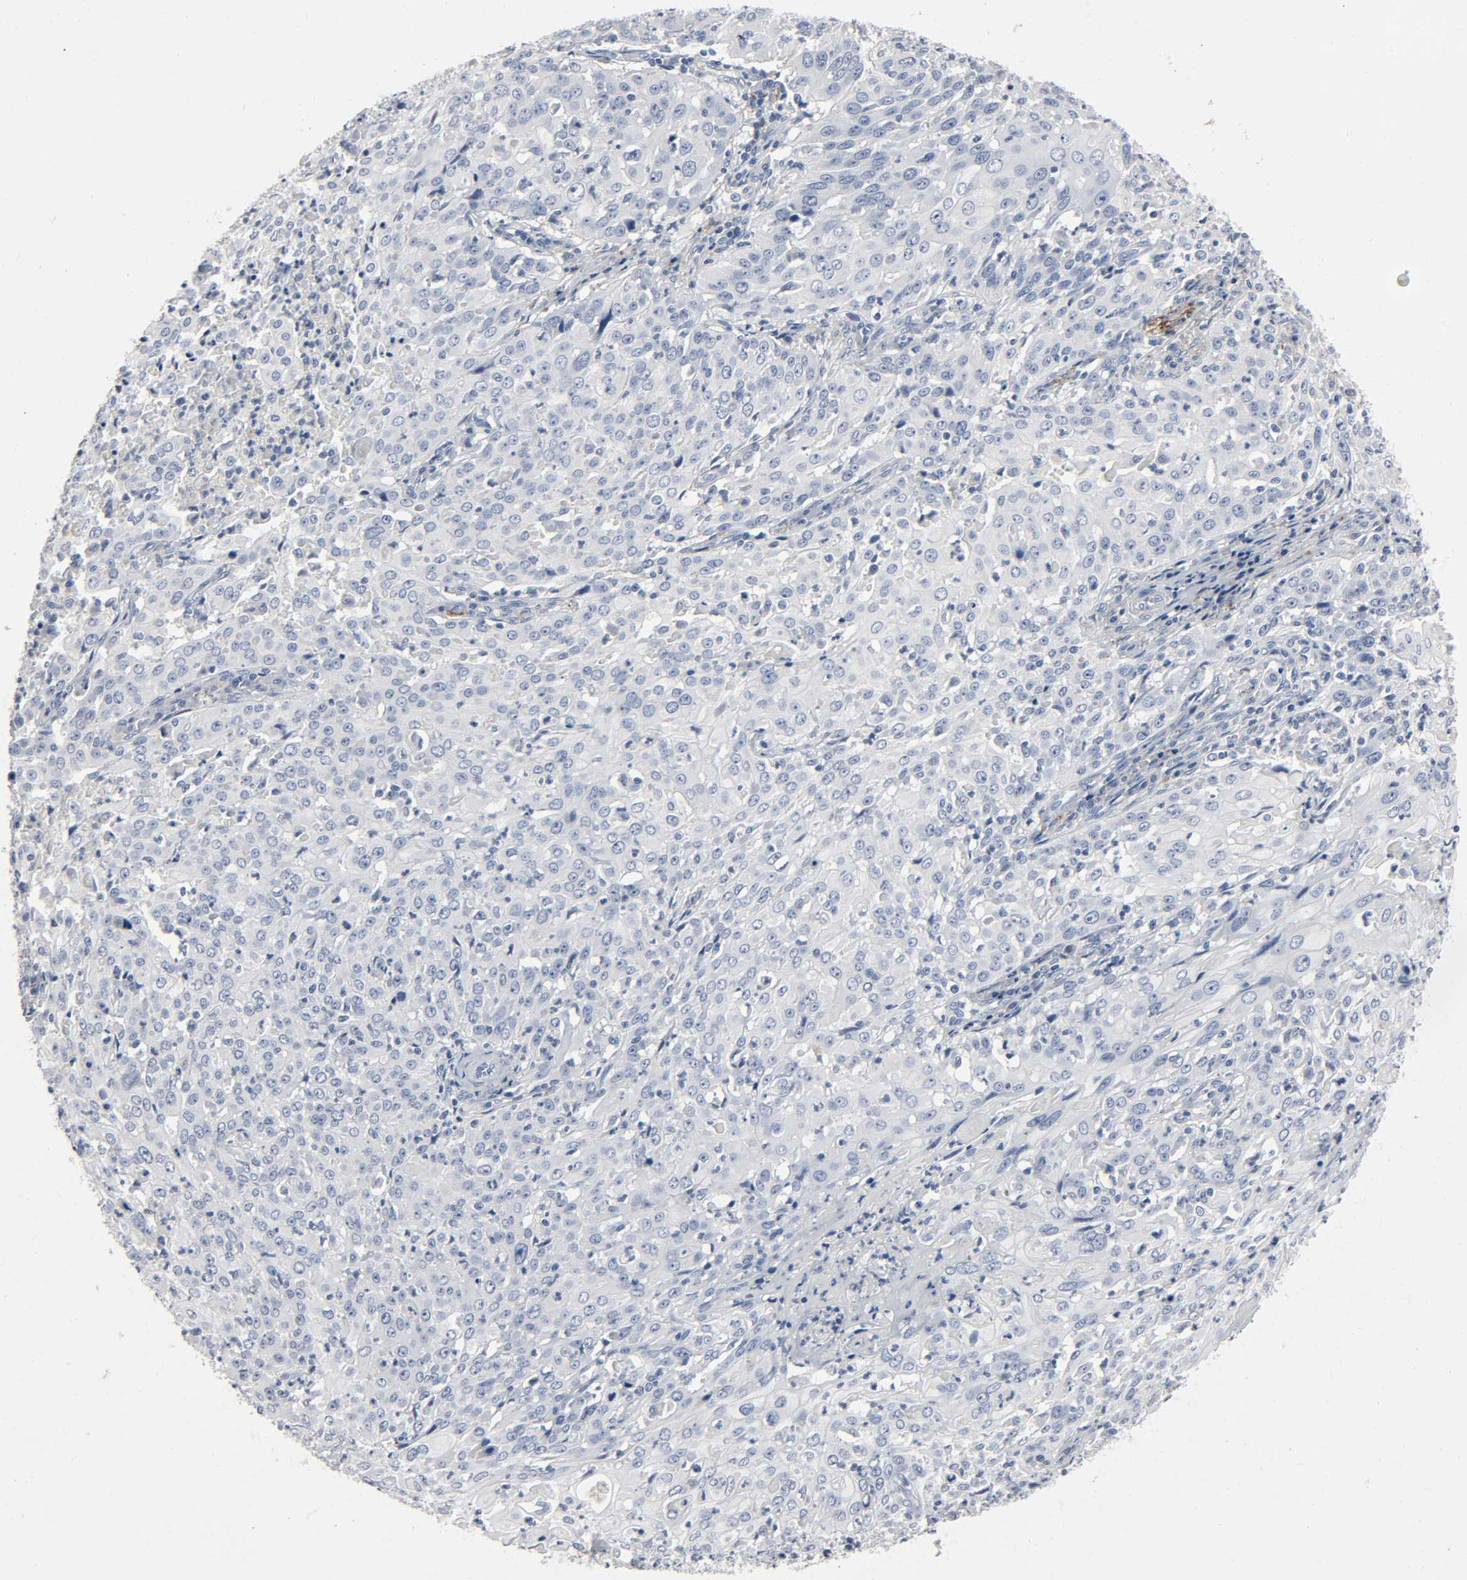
{"staining": {"intensity": "negative", "quantity": "none", "location": "none"}, "tissue": "cervical cancer", "cell_type": "Tumor cells", "image_type": "cancer", "snomed": [{"axis": "morphology", "description": "Squamous cell carcinoma, NOS"}, {"axis": "topography", "description": "Cervix"}], "caption": "Human cervical cancer stained for a protein using IHC shows no positivity in tumor cells.", "gene": "FBLN5", "patient": {"sex": "female", "age": 39}}